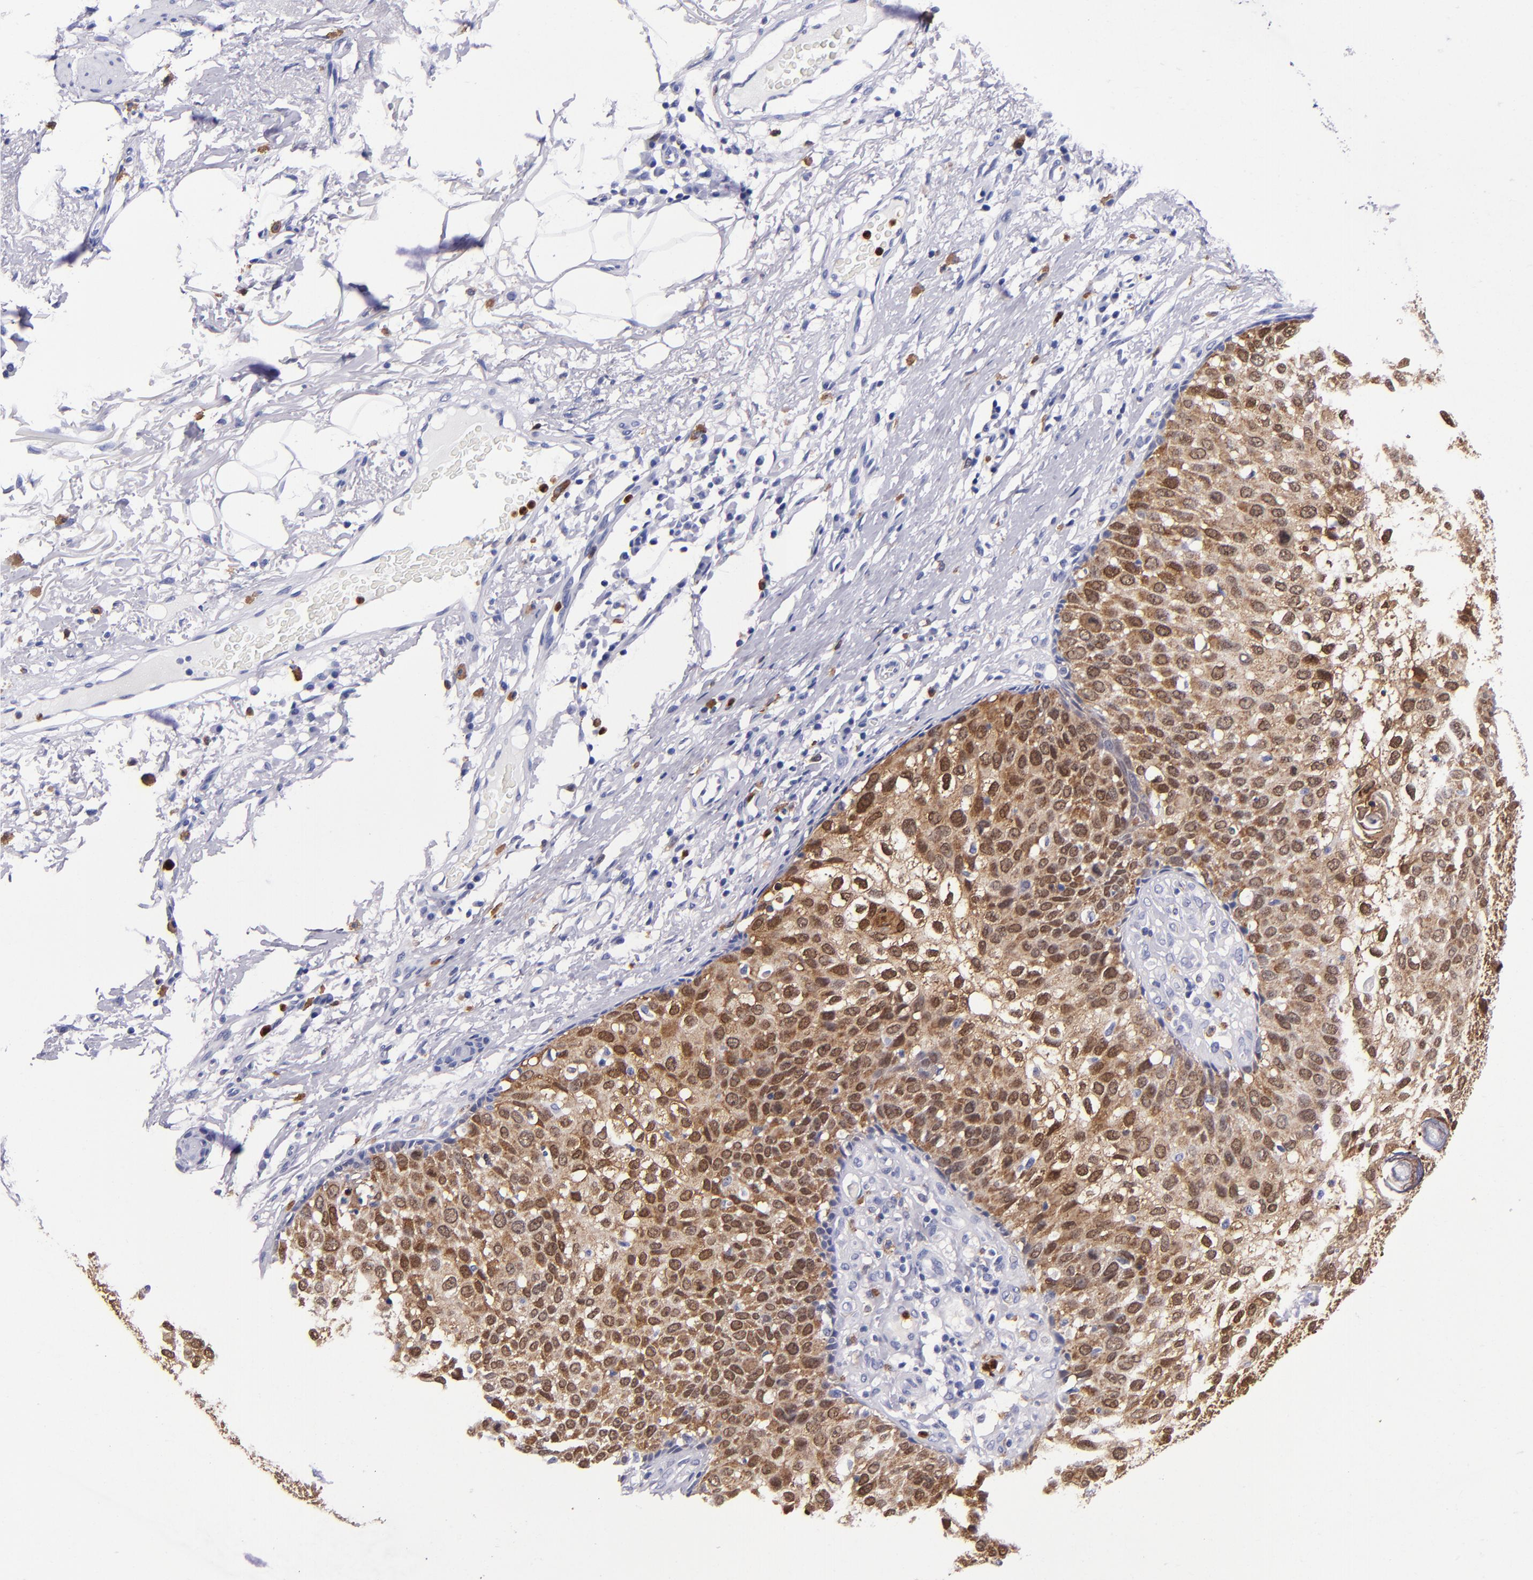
{"staining": {"intensity": "strong", "quantity": ">75%", "location": "cytoplasmic/membranous,nuclear"}, "tissue": "skin cancer", "cell_type": "Tumor cells", "image_type": "cancer", "snomed": [{"axis": "morphology", "description": "Squamous cell carcinoma, NOS"}, {"axis": "topography", "description": "Skin"}], "caption": "A histopathology image showing strong cytoplasmic/membranous and nuclear positivity in approximately >75% of tumor cells in squamous cell carcinoma (skin), as visualized by brown immunohistochemical staining.", "gene": "S100A8", "patient": {"sex": "male", "age": 87}}